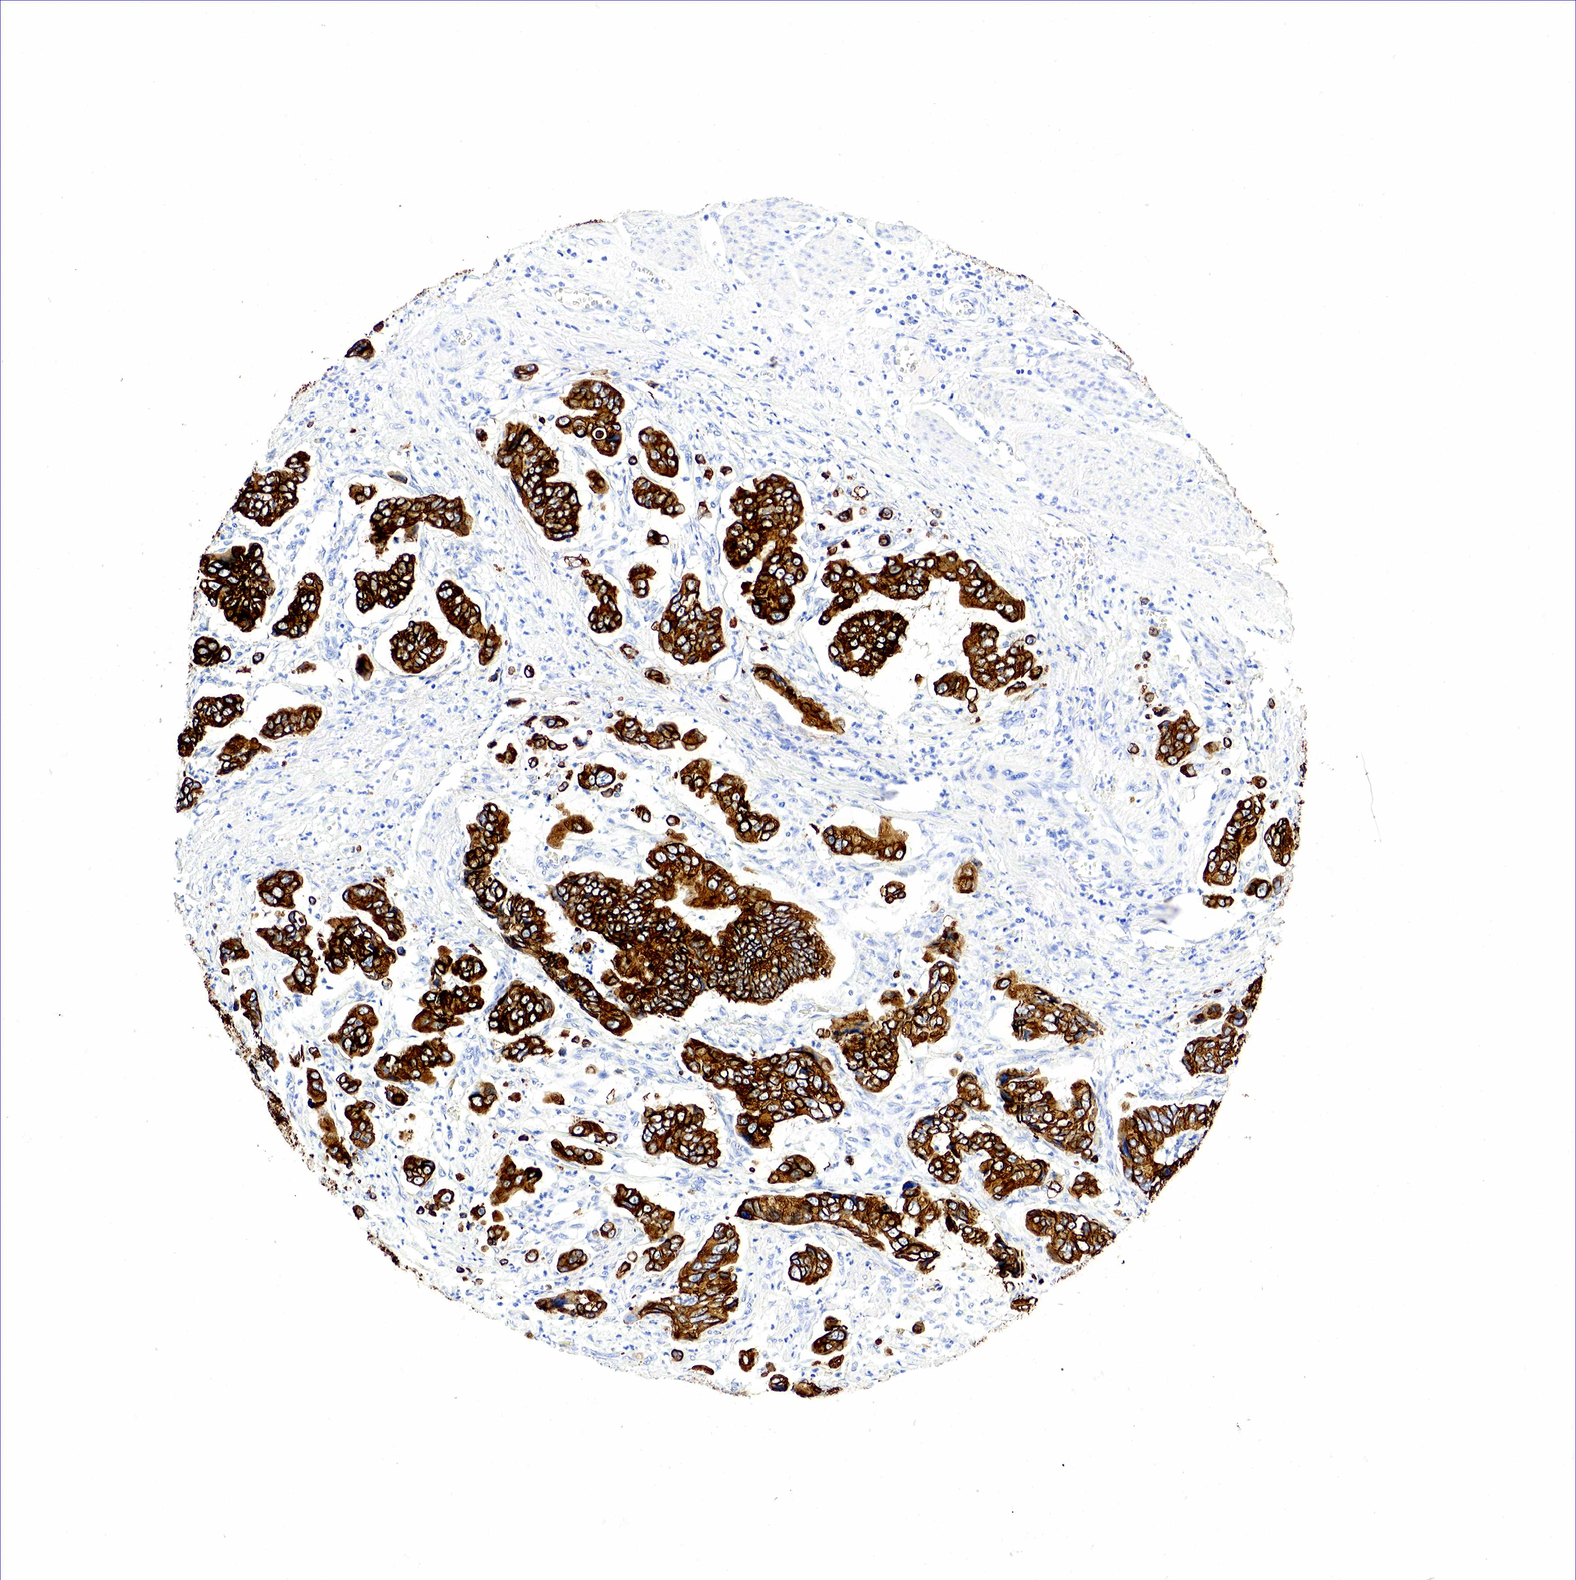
{"staining": {"intensity": "strong", "quantity": ">75%", "location": "cytoplasmic/membranous"}, "tissue": "stomach cancer", "cell_type": "Tumor cells", "image_type": "cancer", "snomed": [{"axis": "morphology", "description": "Adenocarcinoma, NOS"}, {"axis": "topography", "description": "Stomach, upper"}], "caption": "Stomach adenocarcinoma stained with a brown dye demonstrates strong cytoplasmic/membranous positive staining in about >75% of tumor cells.", "gene": "KRT18", "patient": {"sex": "male", "age": 80}}